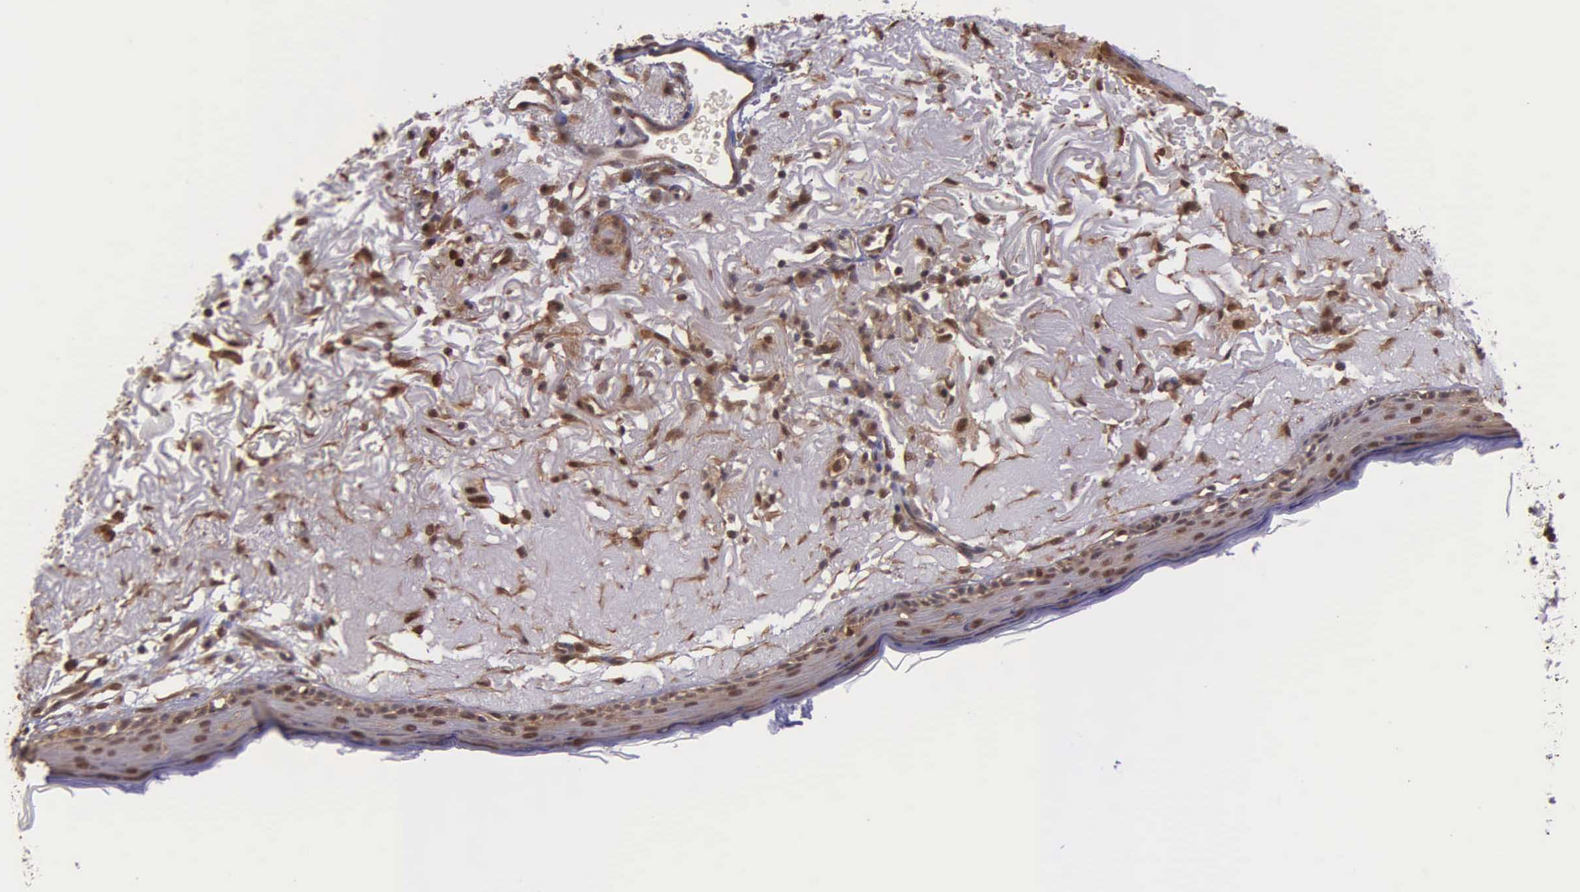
{"staining": {"intensity": "moderate", "quantity": ">75%", "location": "cytoplasmic/membranous,nuclear"}, "tissue": "skin", "cell_type": "Fibroblasts", "image_type": "normal", "snomed": [{"axis": "morphology", "description": "Normal tissue, NOS"}, {"axis": "topography", "description": "Skin"}], "caption": "The photomicrograph displays immunohistochemical staining of benign skin. There is moderate cytoplasmic/membranous,nuclear positivity is appreciated in approximately >75% of fibroblasts.", "gene": "PSMC1", "patient": {"sex": "female", "age": 90}}